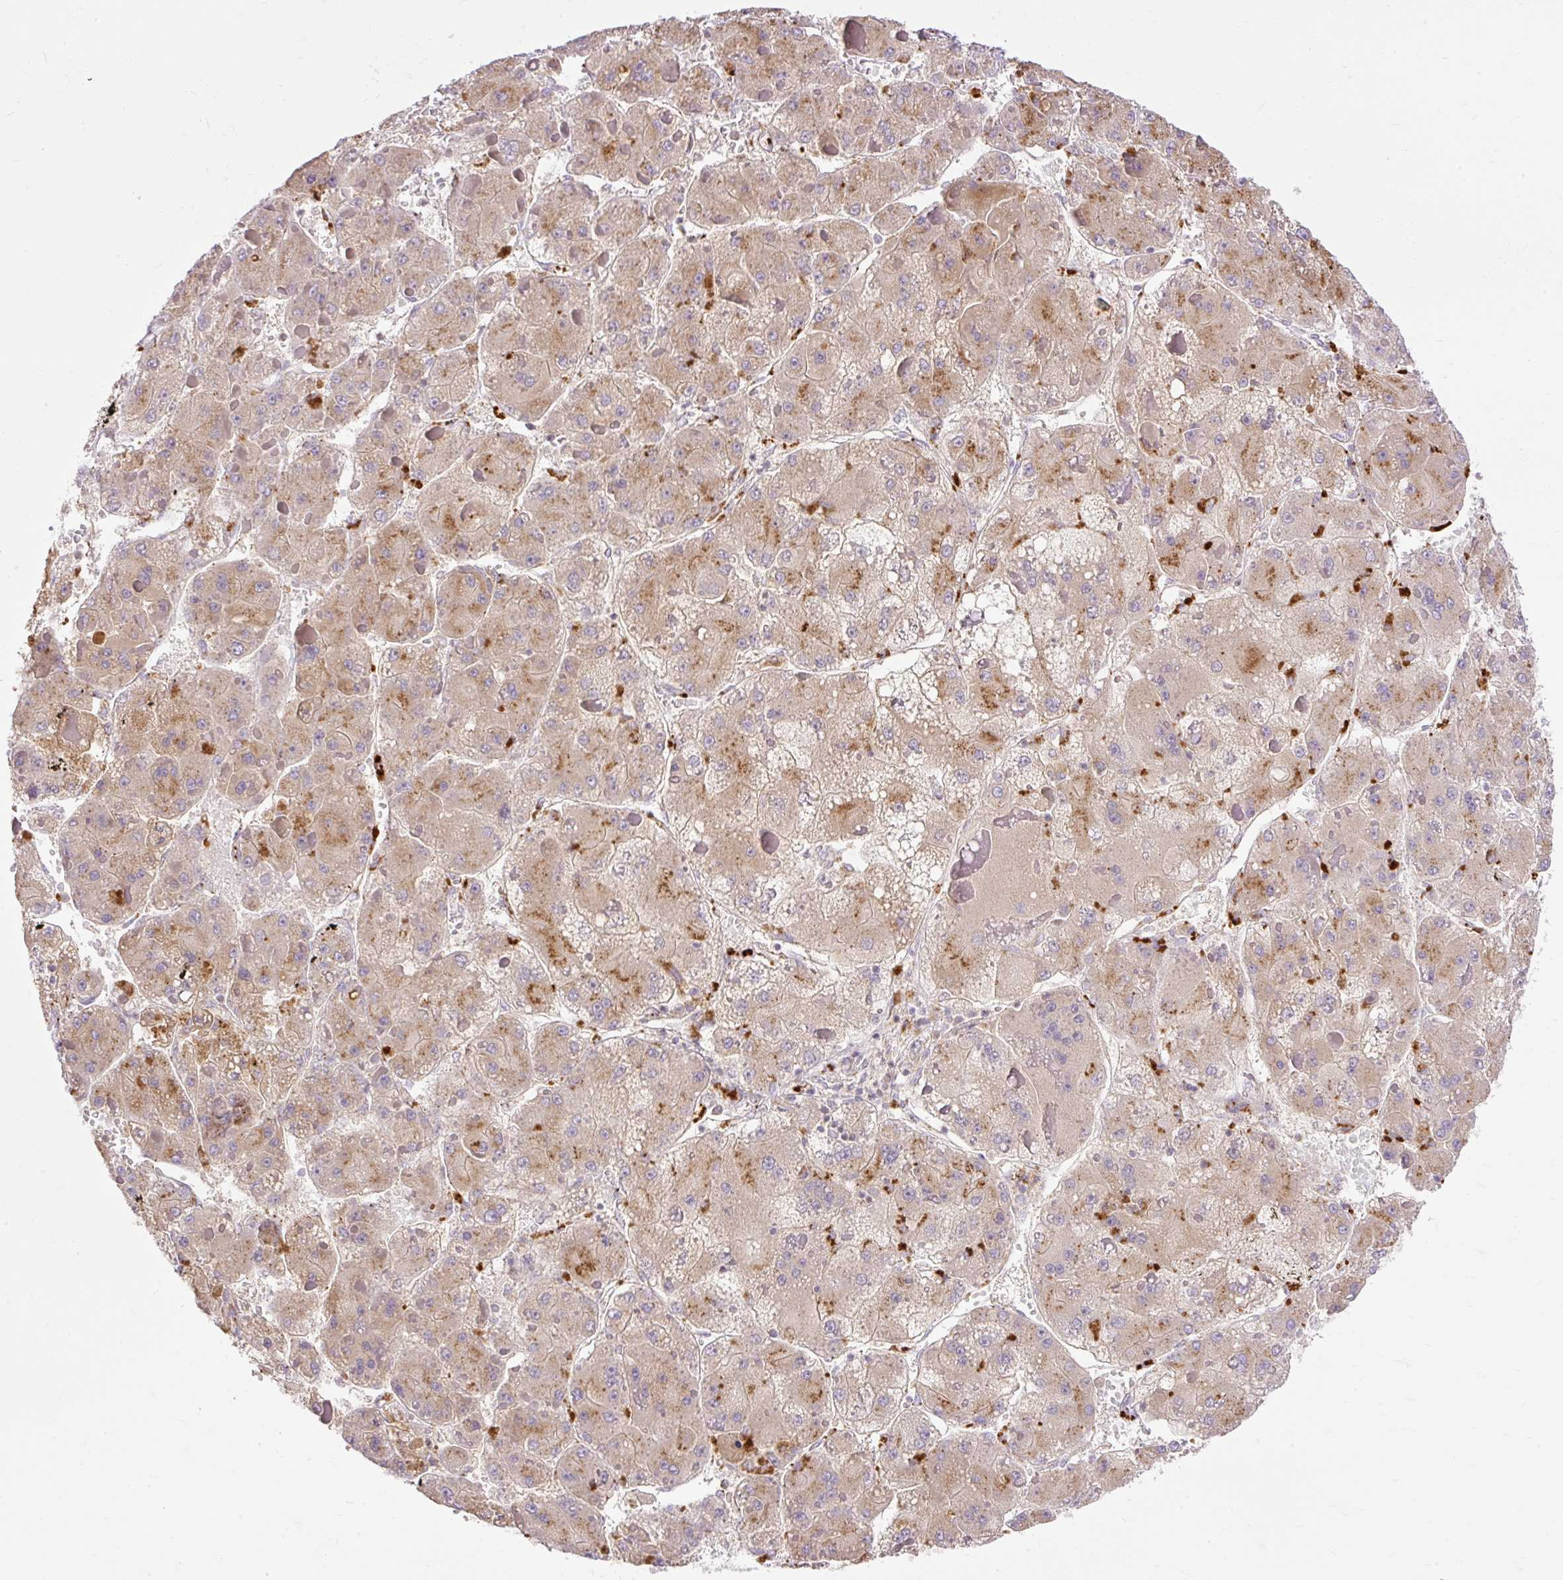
{"staining": {"intensity": "weak", "quantity": ">75%", "location": "cytoplasmic/membranous"}, "tissue": "liver cancer", "cell_type": "Tumor cells", "image_type": "cancer", "snomed": [{"axis": "morphology", "description": "Carcinoma, Hepatocellular, NOS"}, {"axis": "topography", "description": "Liver"}], "caption": "IHC photomicrograph of neoplastic tissue: human liver cancer (hepatocellular carcinoma) stained using IHC shows low levels of weak protein expression localized specifically in the cytoplasmic/membranous of tumor cells, appearing as a cytoplasmic/membranous brown color.", "gene": "HEXB", "patient": {"sex": "female", "age": 73}}